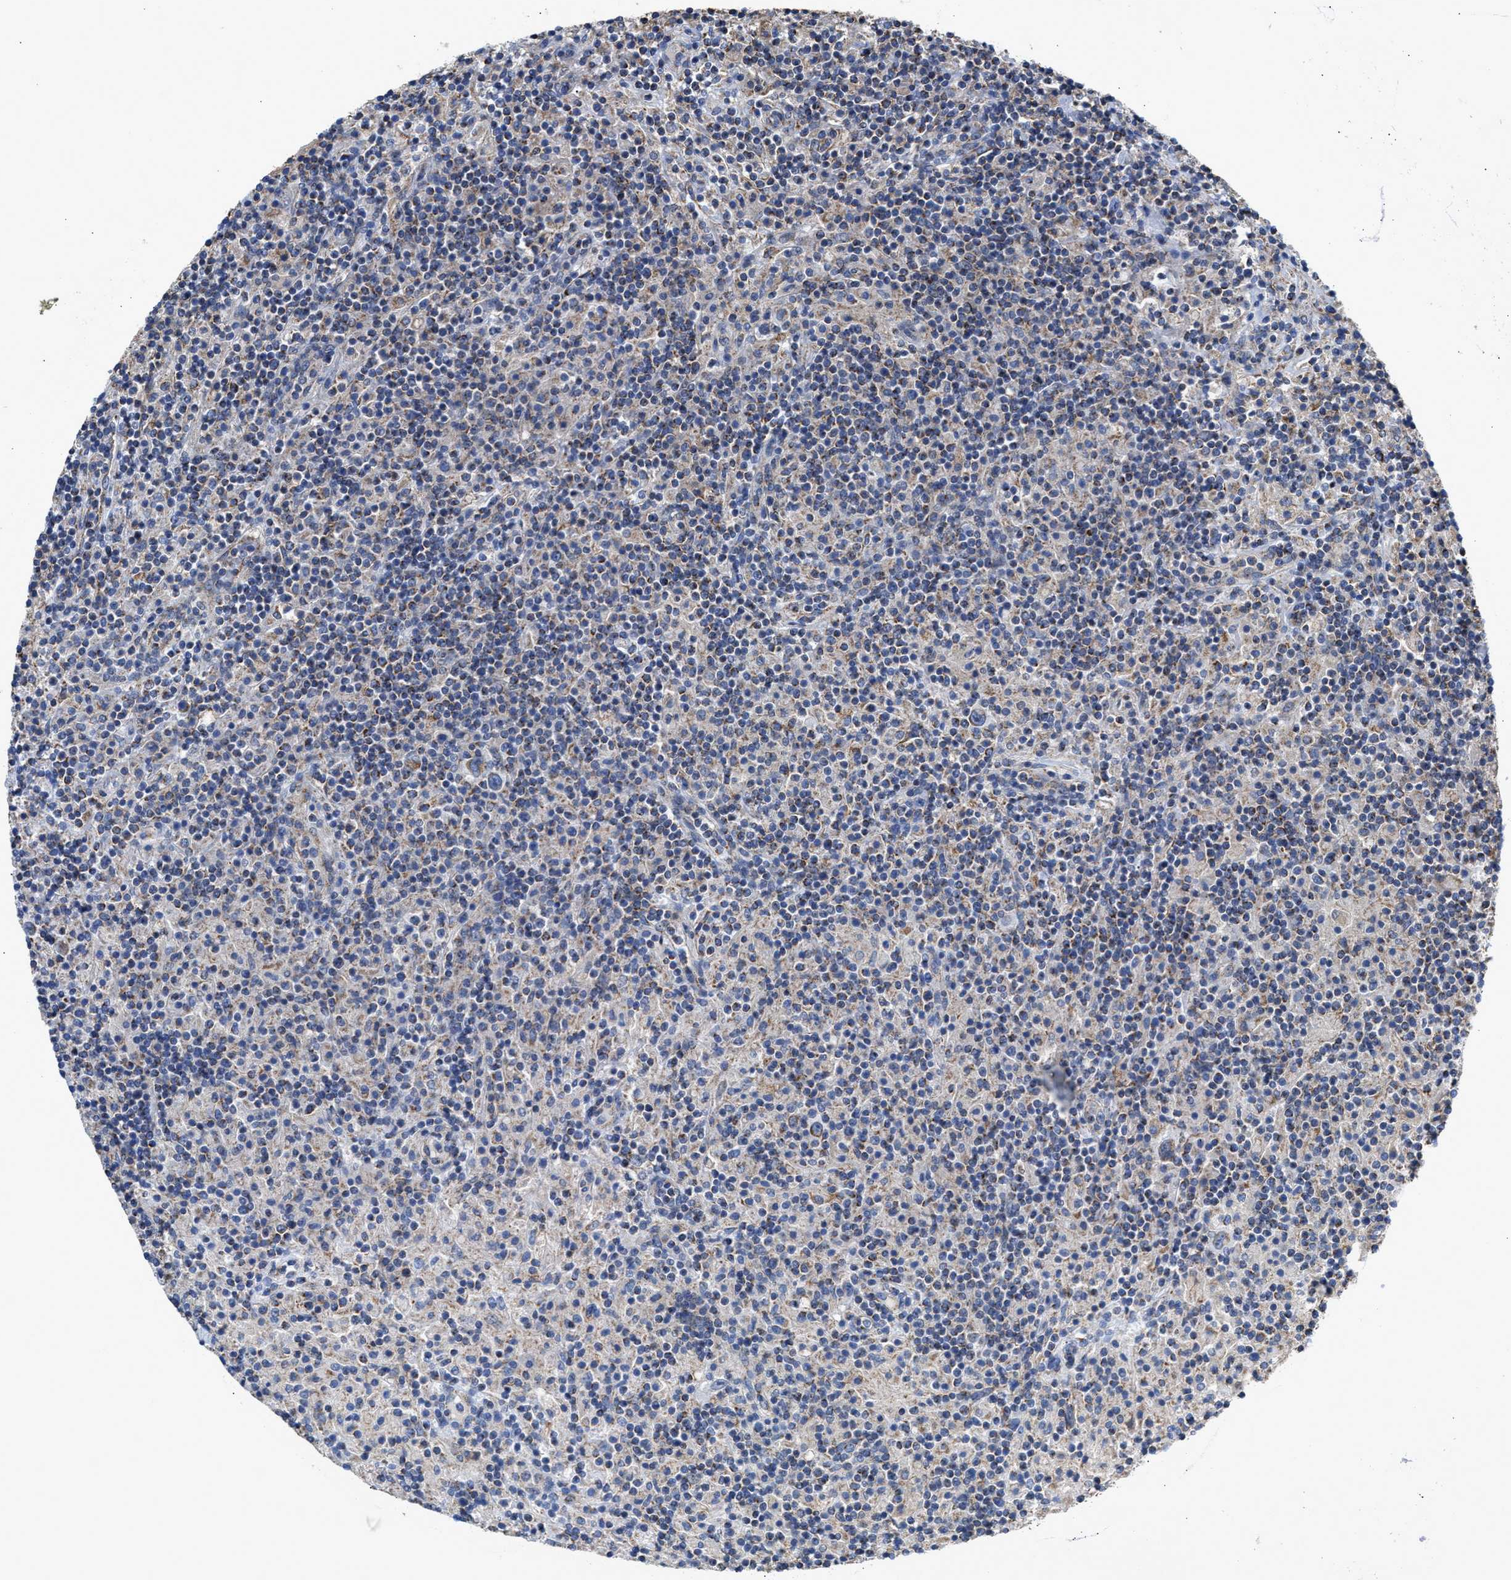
{"staining": {"intensity": "weak", "quantity": "<25%", "location": "cytoplasmic/membranous"}, "tissue": "lymphoma", "cell_type": "Tumor cells", "image_type": "cancer", "snomed": [{"axis": "morphology", "description": "Hodgkin's disease, NOS"}, {"axis": "topography", "description": "Lymph node"}], "caption": "Hodgkin's disease was stained to show a protein in brown. There is no significant expression in tumor cells. (DAB immunohistochemistry, high magnification).", "gene": "MECR", "patient": {"sex": "male", "age": 70}}